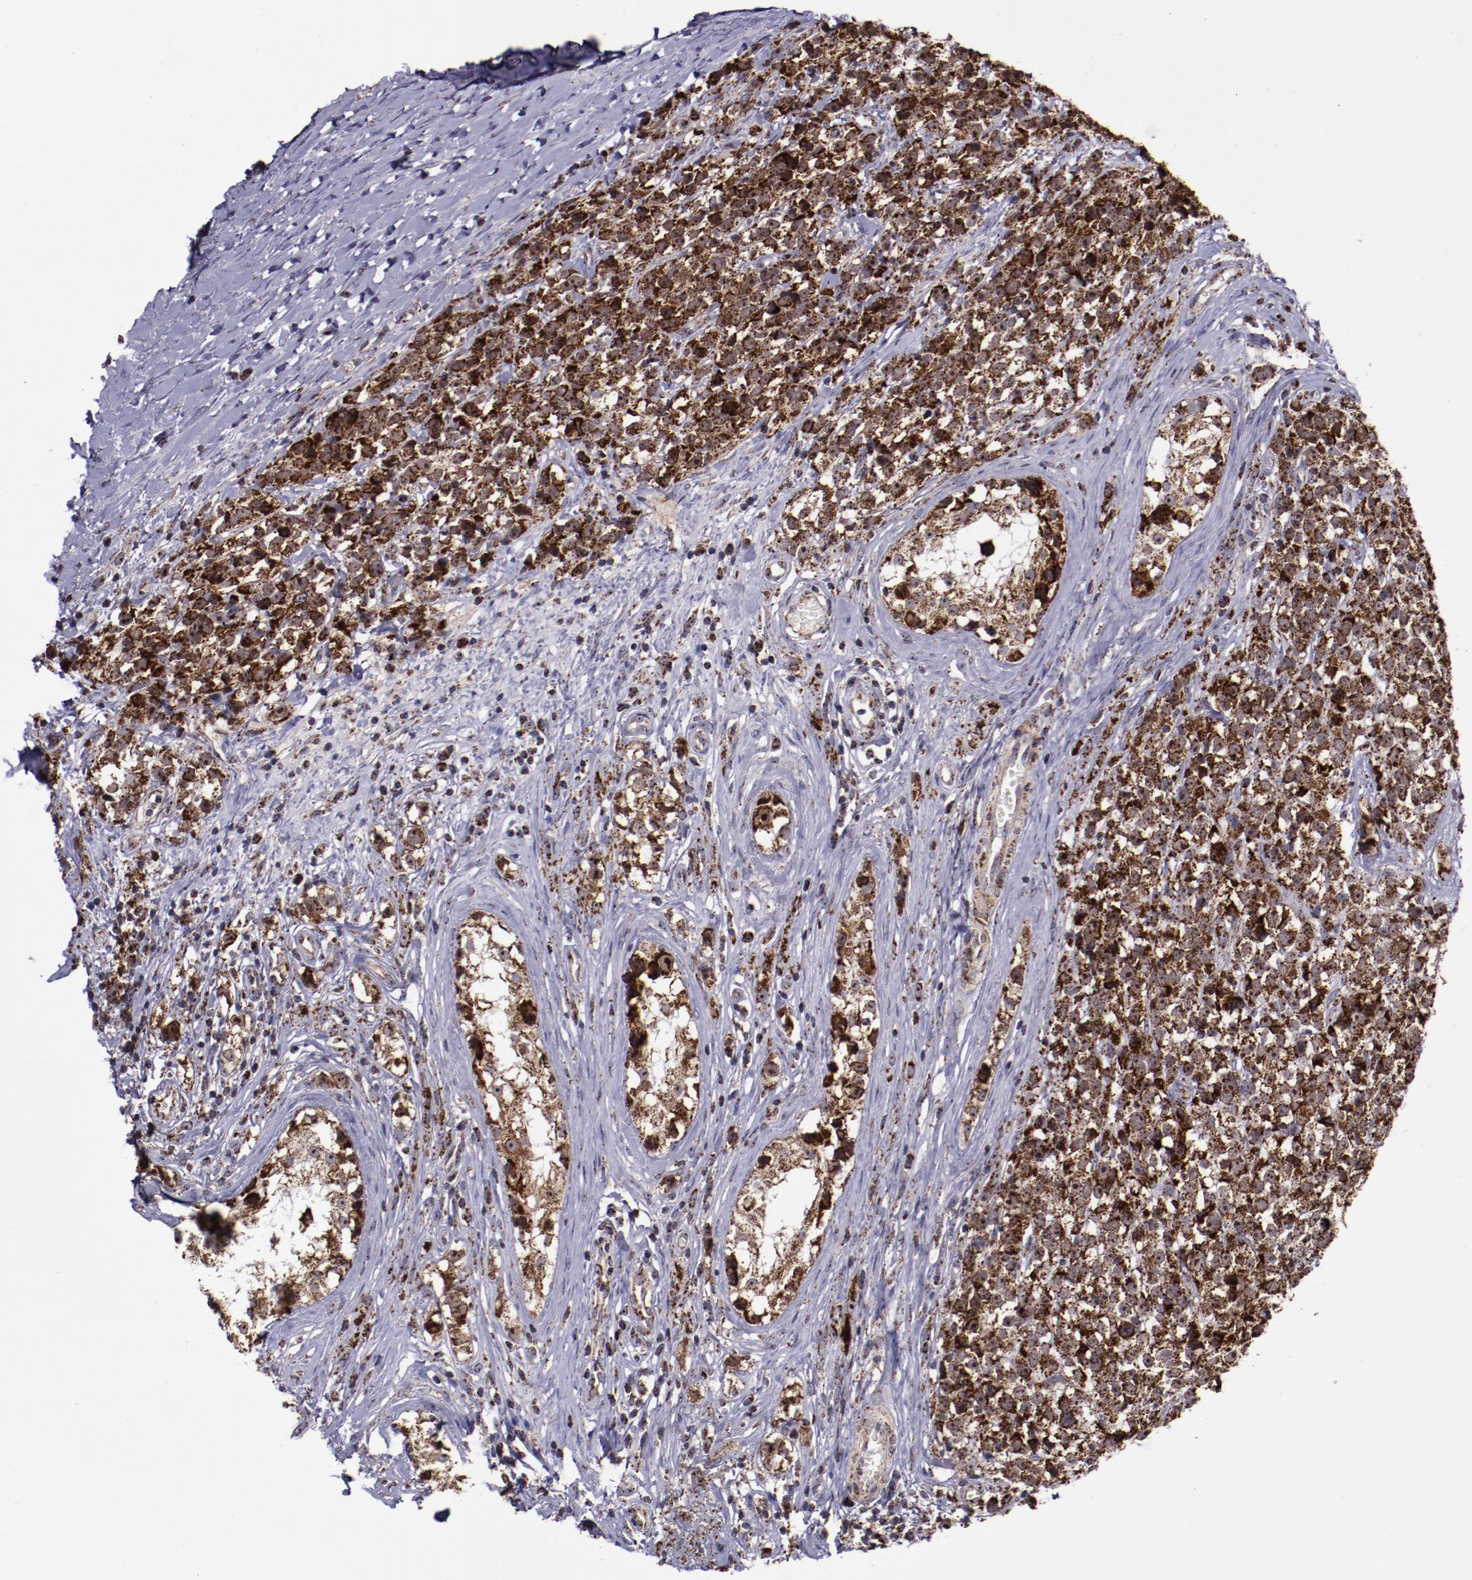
{"staining": {"intensity": "strong", "quantity": ">75%", "location": "cytoplasmic/membranous,nuclear"}, "tissue": "testis cancer", "cell_type": "Tumor cells", "image_type": "cancer", "snomed": [{"axis": "morphology", "description": "Seminoma, NOS"}, {"axis": "topography", "description": "Testis"}], "caption": "Immunohistochemical staining of testis cancer displays high levels of strong cytoplasmic/membranous and nuclear staining in about >75% of tumor cells.", "gene": "LONP1", "patient": {"sex": "male", "age": 25}}